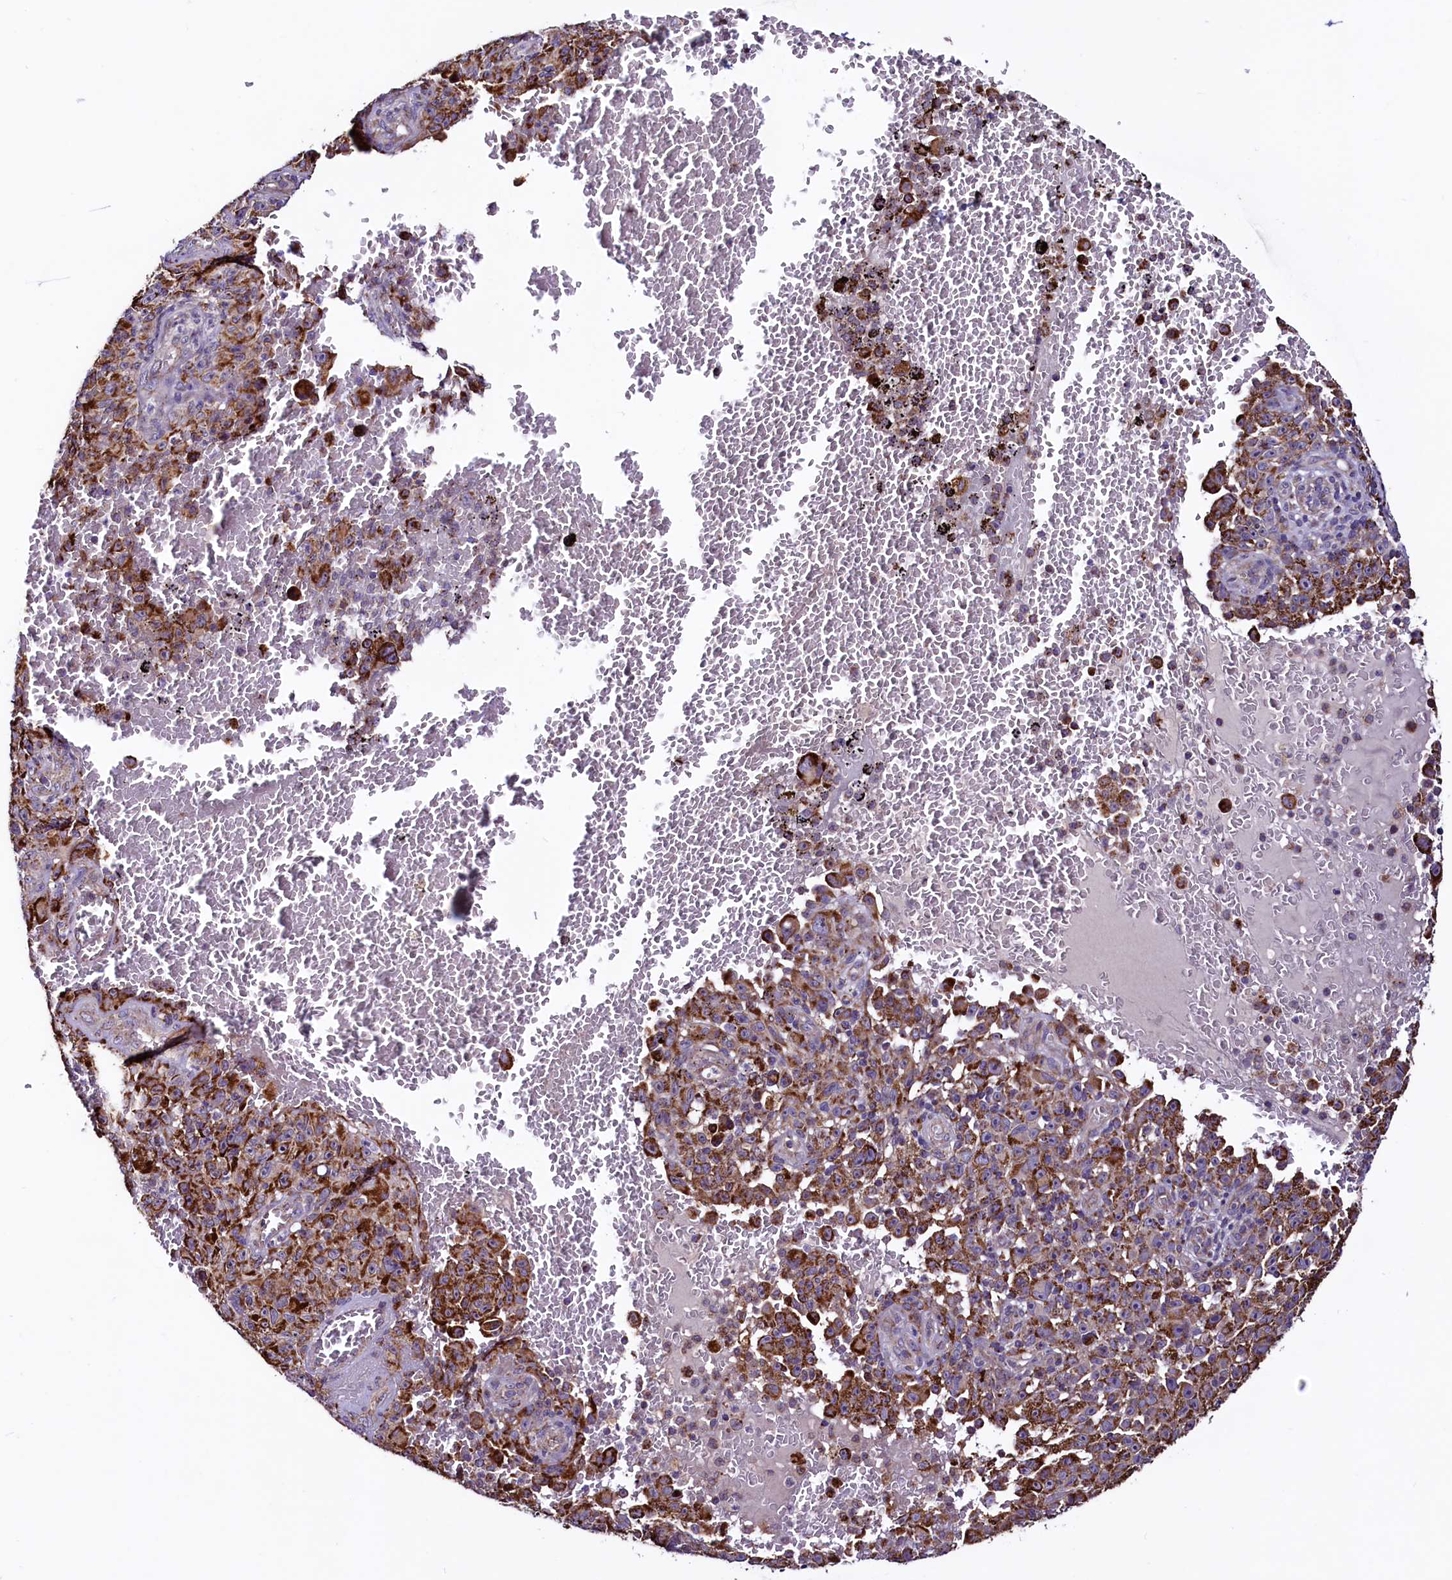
{"staining": {"intensity": "moderate", "quantity": ">75%", "location": "cytoplasmic/membranous"}, "tissue": "melanoma", "cell_type": "Tumor cells", "image_type": "cancer", "snomed": [{"axis": "morphology", "description": "Malignant melanoma, NOS"}, {"axis": "topography", "description": "Skin"}], "caption": "An image of human melanoma stained for a protein displays moderate cytoplasmic/membranous brown staining in tumor cells.", "gene": "STARD5", "patient": {"sex": "female", "age": 82}}